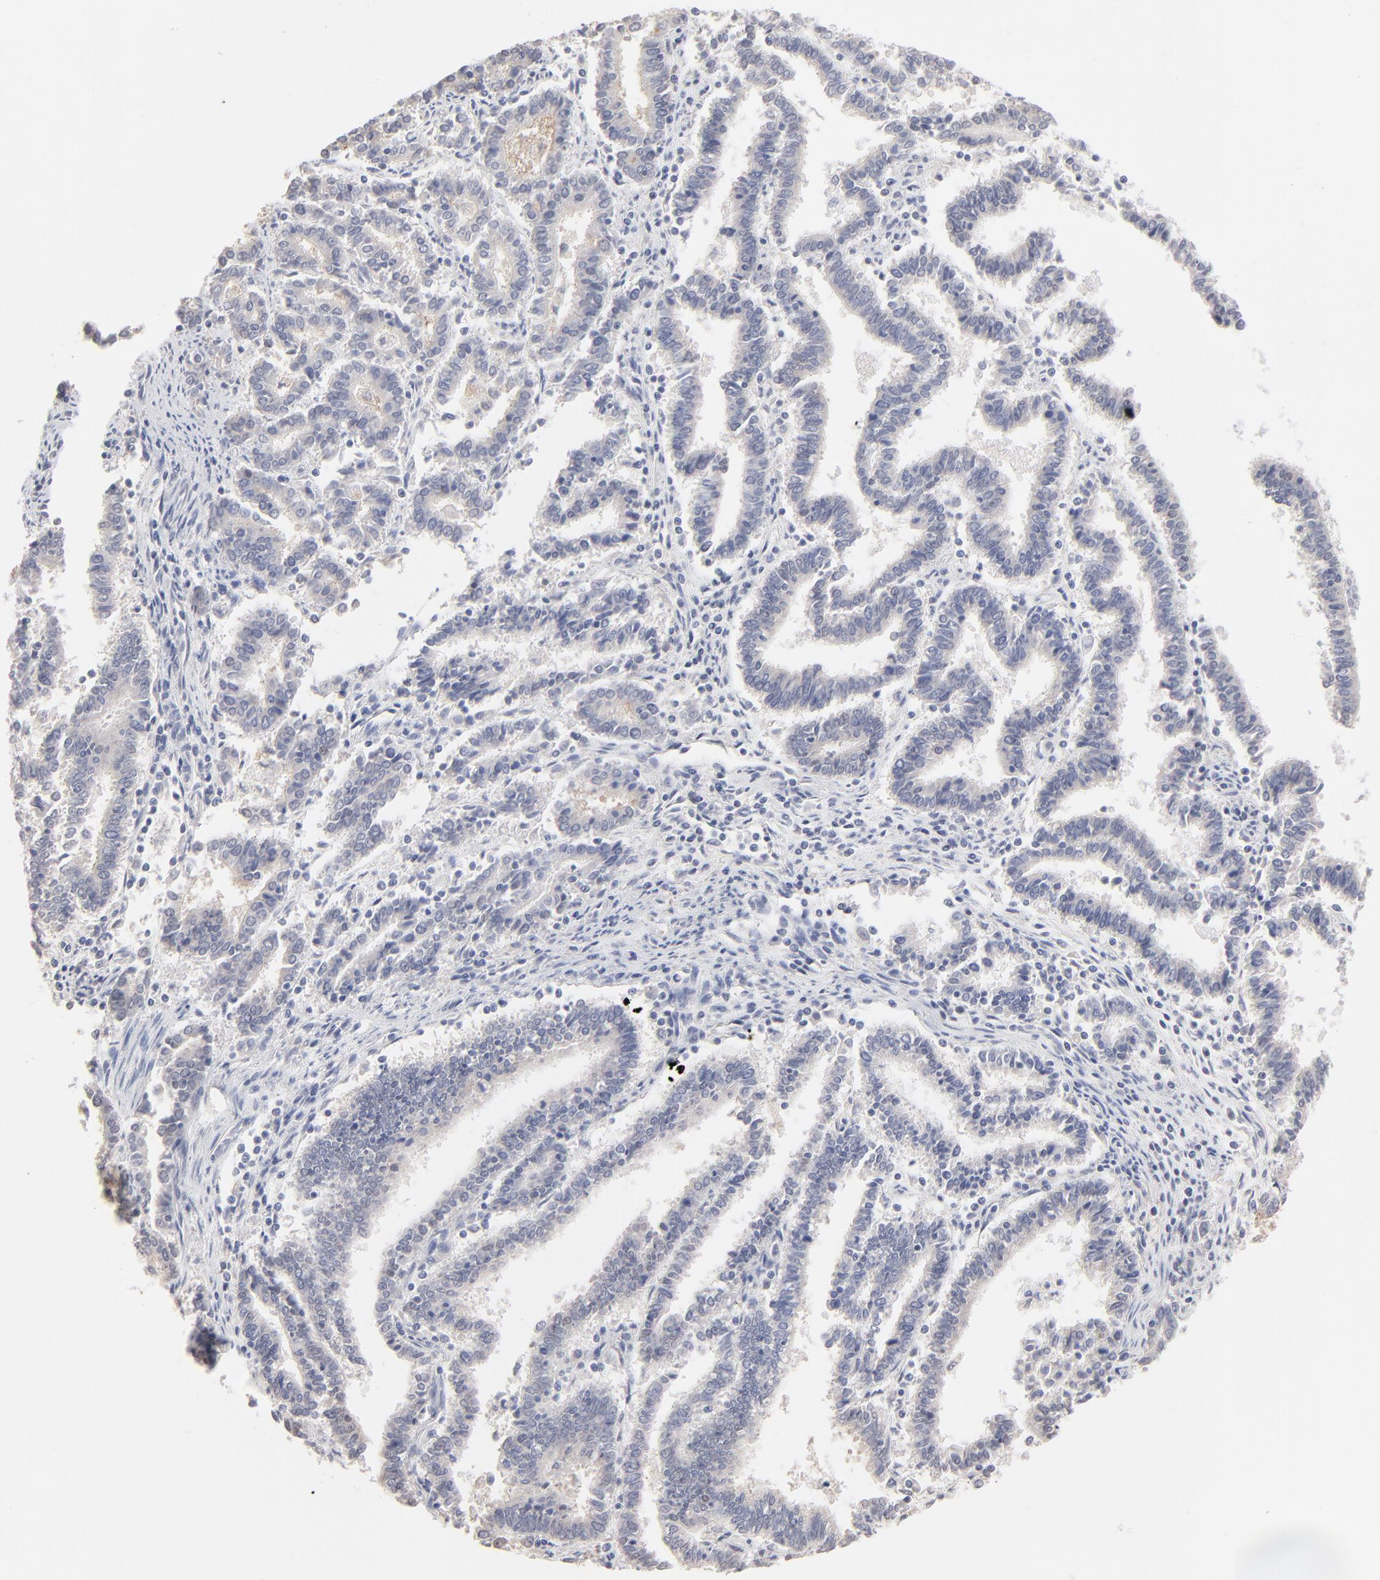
{"staining": {"intensity": "weak", "quantity": "25%-75%", "location": "cytoplasmic/membranous"}, "tissue": "endometrial cancer", "cell_type": "Tumor cells", "image_type": "cancer", "snomed": [{"axis": "morphology", "description": "Adenocarcinoma, NOS"}, {"axis": "topography", "description": "Uterus"}], "caption": "The photomicrograph shows staining of adenocarcinoma (endometrial), revealing weak cytoplasmic/membranous protein positivity (brown color) within tumor cells.", "gene": "RBM3", "patient": {"sex": "female", "age": 83}}